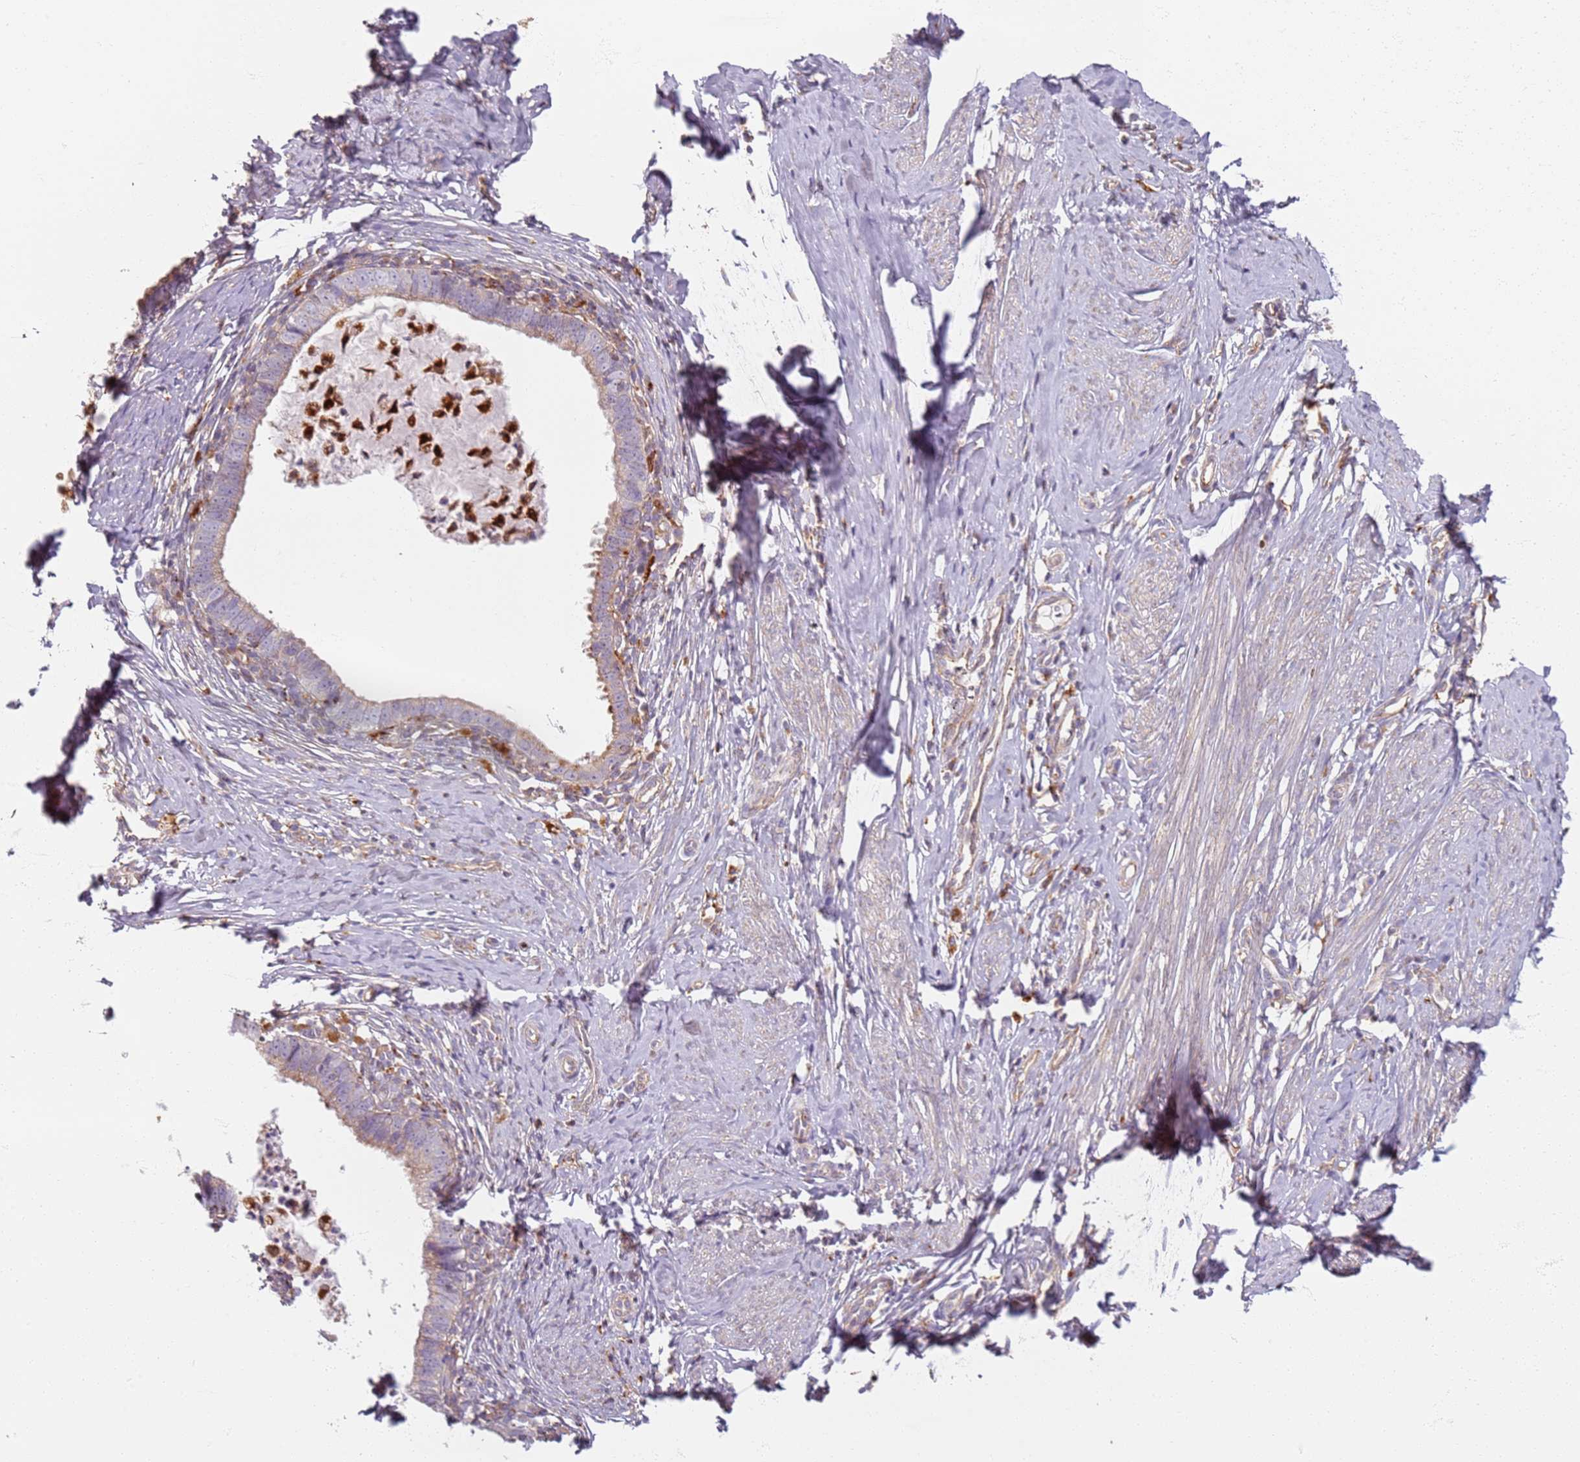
{"staining": {"intensity": "weak", "quantity": "<25%", "location": "cytoplasmic/membranous"}, "tissue": "cervical cancer", "cell_type": "Tumor cells", "image_type": "cancer", "snomed": [{"axis": "morphology", "description": "Adenocarcinoma, NOS"}, {"axis": "topography", "description": "Cervix"}], "caption": "Tumor cells show no significant positivity in cervical adenocarcinoma.", "gene": "PROKR2", "patient": {"sex": "female", "age": 36}}